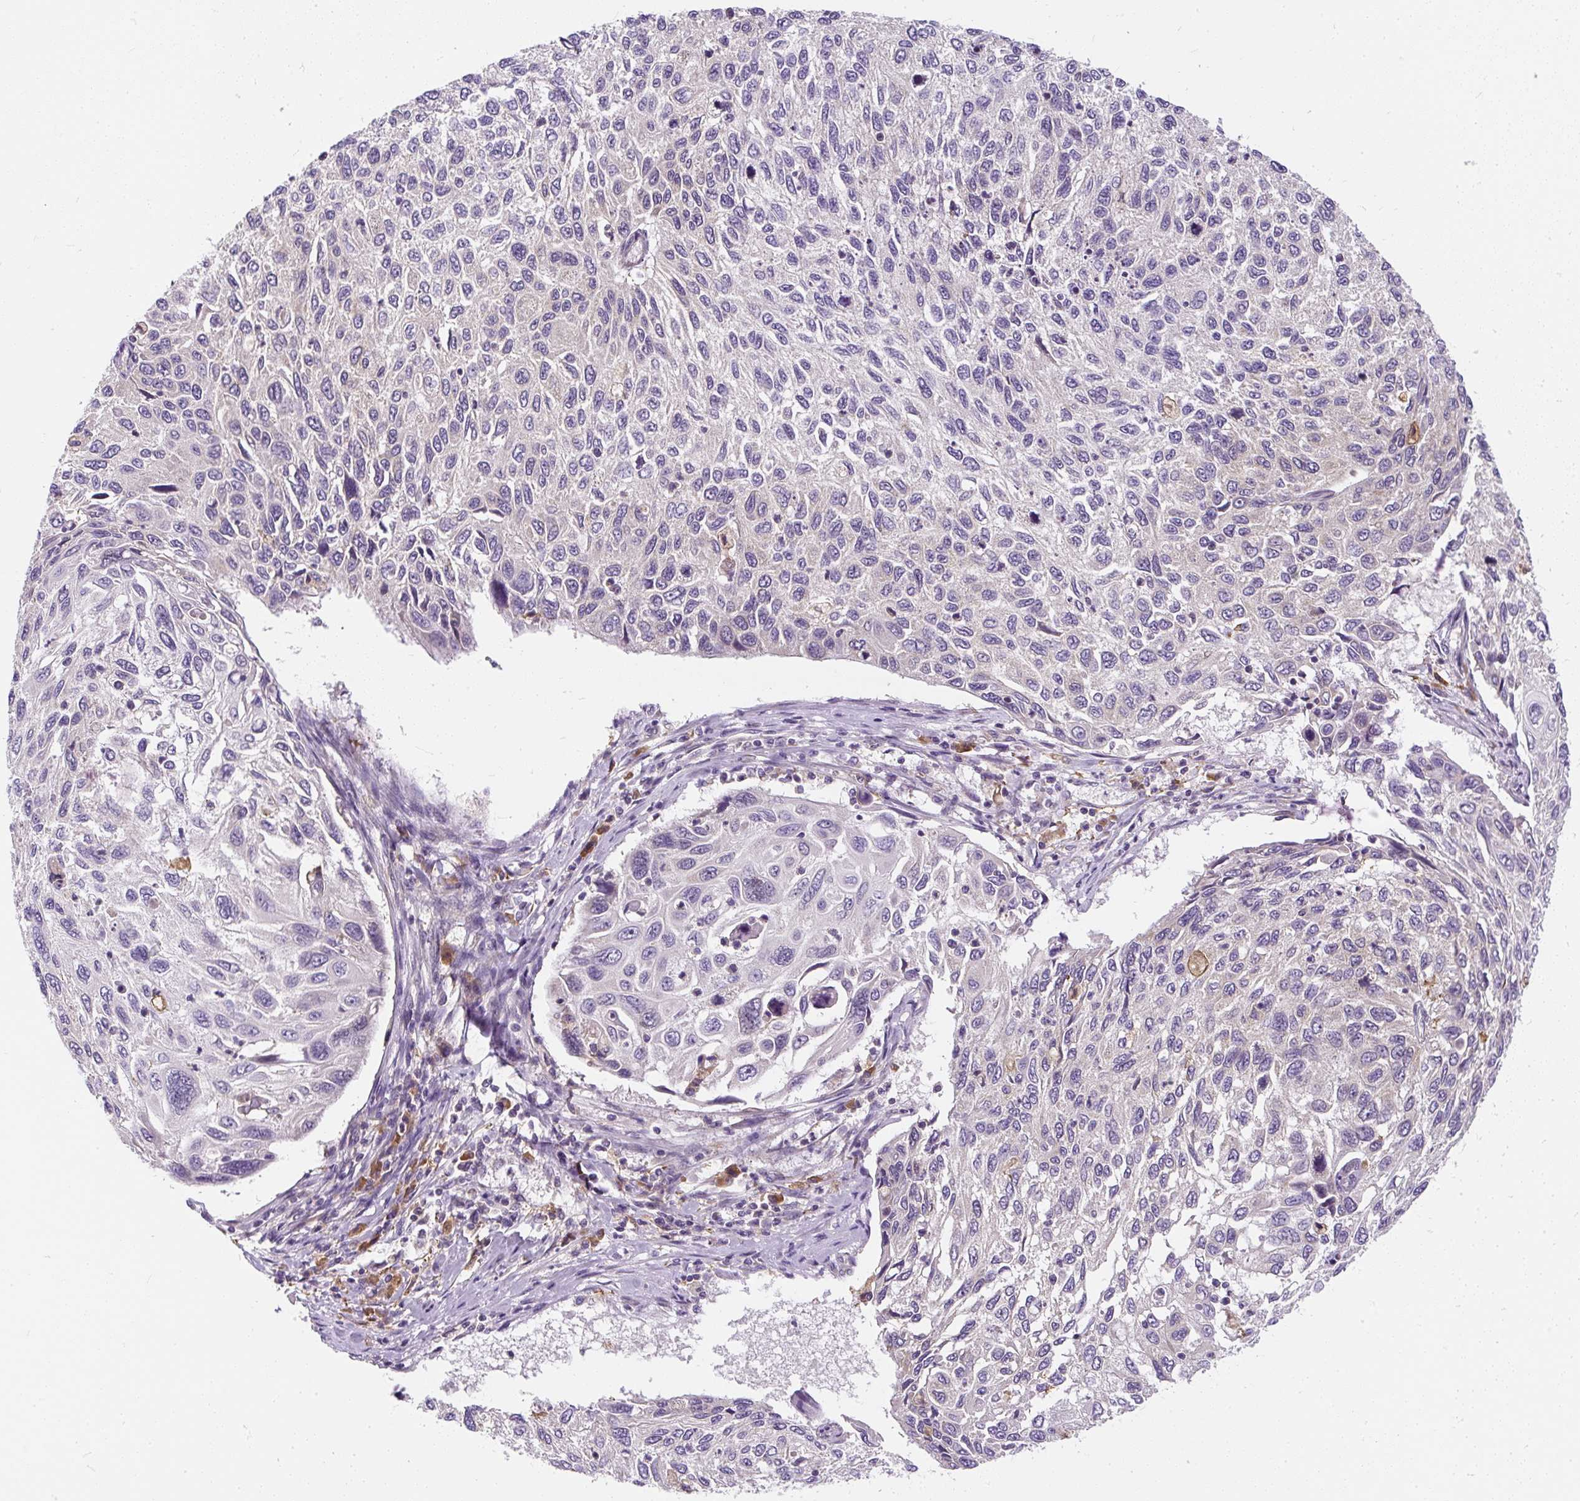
{"staining": {"intensity": "negative", "quantity": "none", "location": "none"}, "tissue": "cervical cancer", "cell_type": "Tumor cells", "image_type": "cancer", "snomed": [{"axis": "morphology", "description": "Squamous cell carcinoma, NOS"}, {"axis": "topography", "description": "Cervix"}], "caption": "Tumor cells show no significant positivity in cervical cancer (squamous cell carcinoma).", "gene": "CYP20A1", "patient": {"sex": "female", "age": 70}}